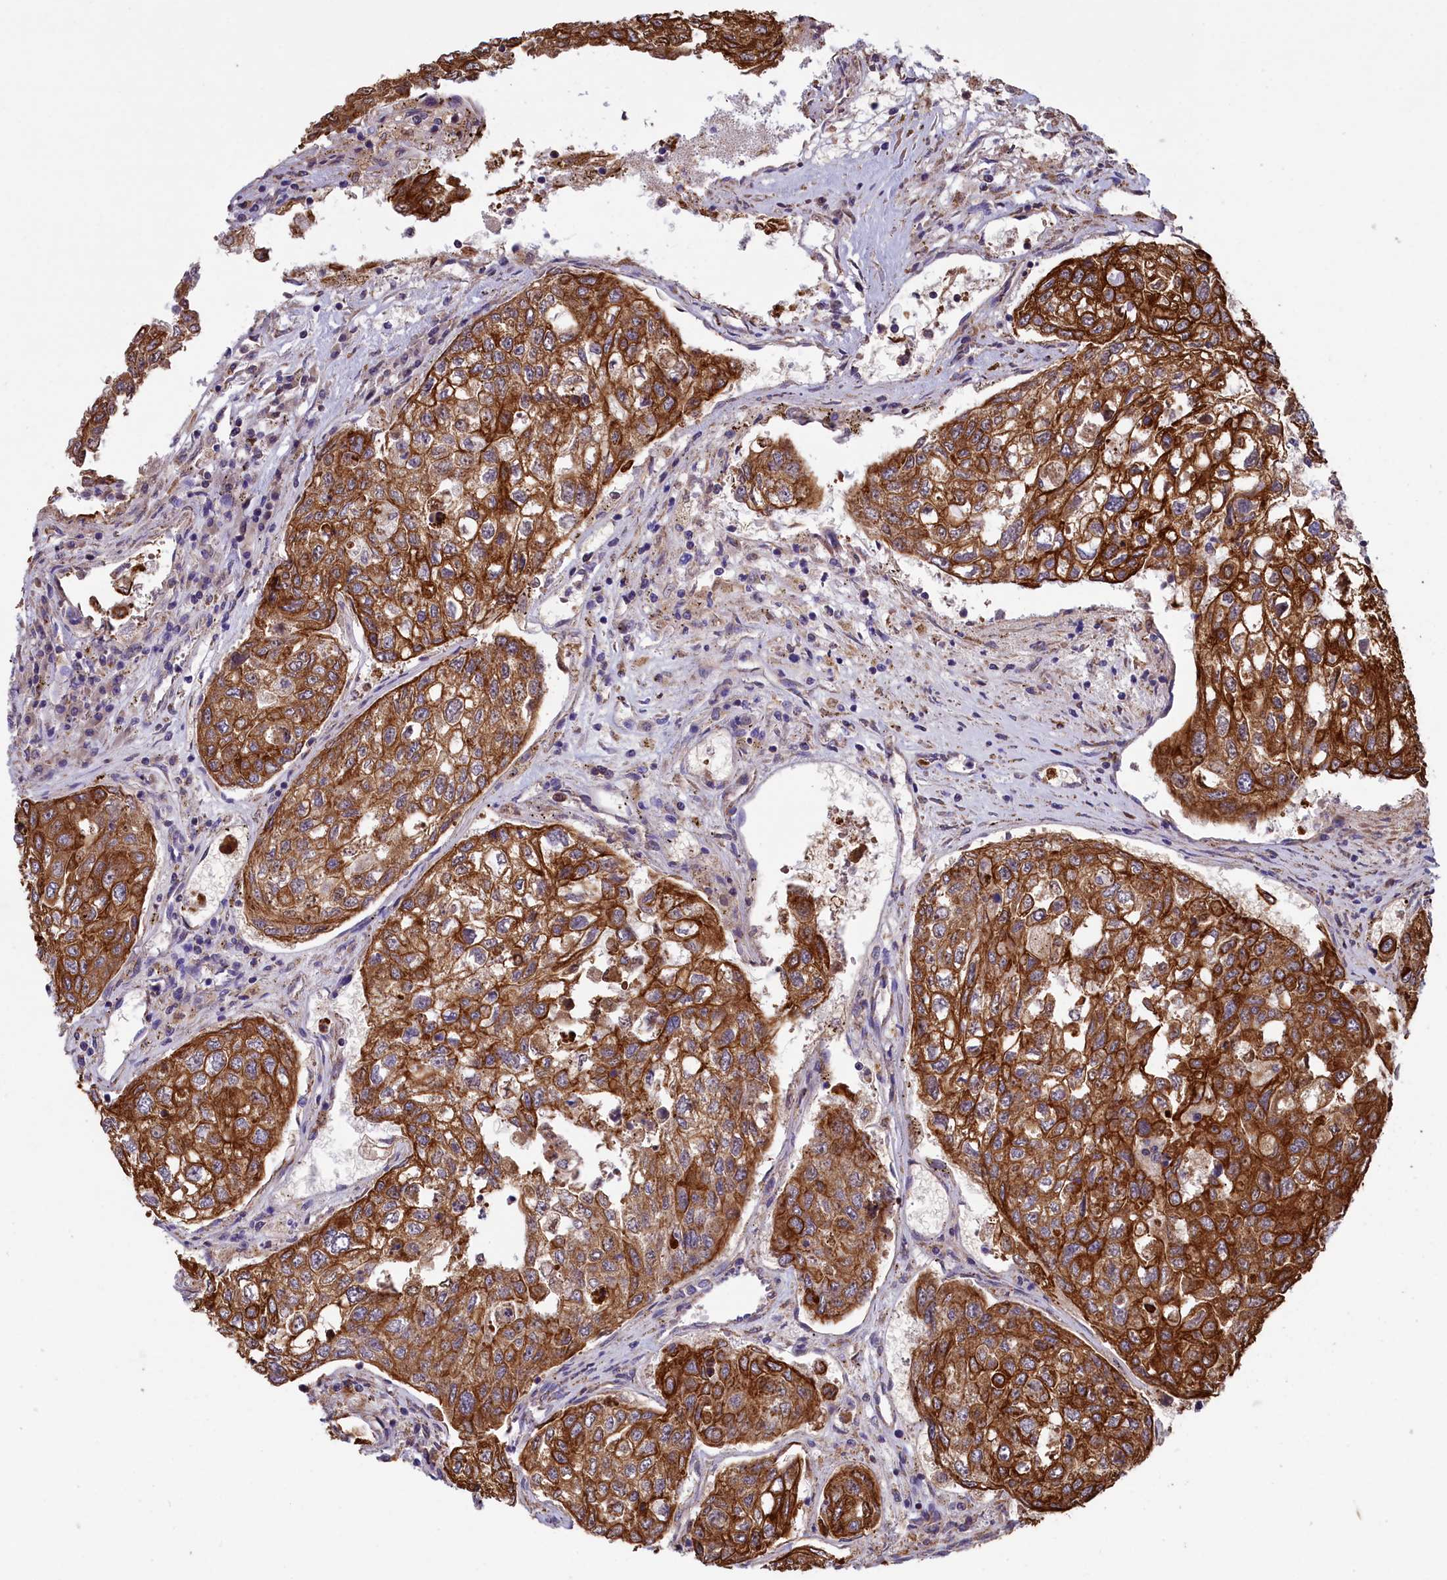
{"staining": {"intensity": "strong", "quantity": ">75%", "location": "cytoplasmic/membranous"}, "tissue": "urothelial cancer", "cell_type": "Tumor cells", "image_type": "cancer", "snomed": [{"axis": "morphology", "description": "Urothelial carcinoma, High grade"}, {"axis": "topography", "description": "Lymph node"}, {"axis": "topography", "description": "Urinary bladder"}], "caption": "Immunohistochemistry histopathology image of neoplastic tissue: human urothelial cancer stained using IHC demonstrates high levels of strong protein expression localized specifically in the cytoplasmic/membranous of tumor cells, appearing as a cytoplasmic/membranous brown color.", "gene": "GATB", "patient": {"sex": "male", "age": 51}}